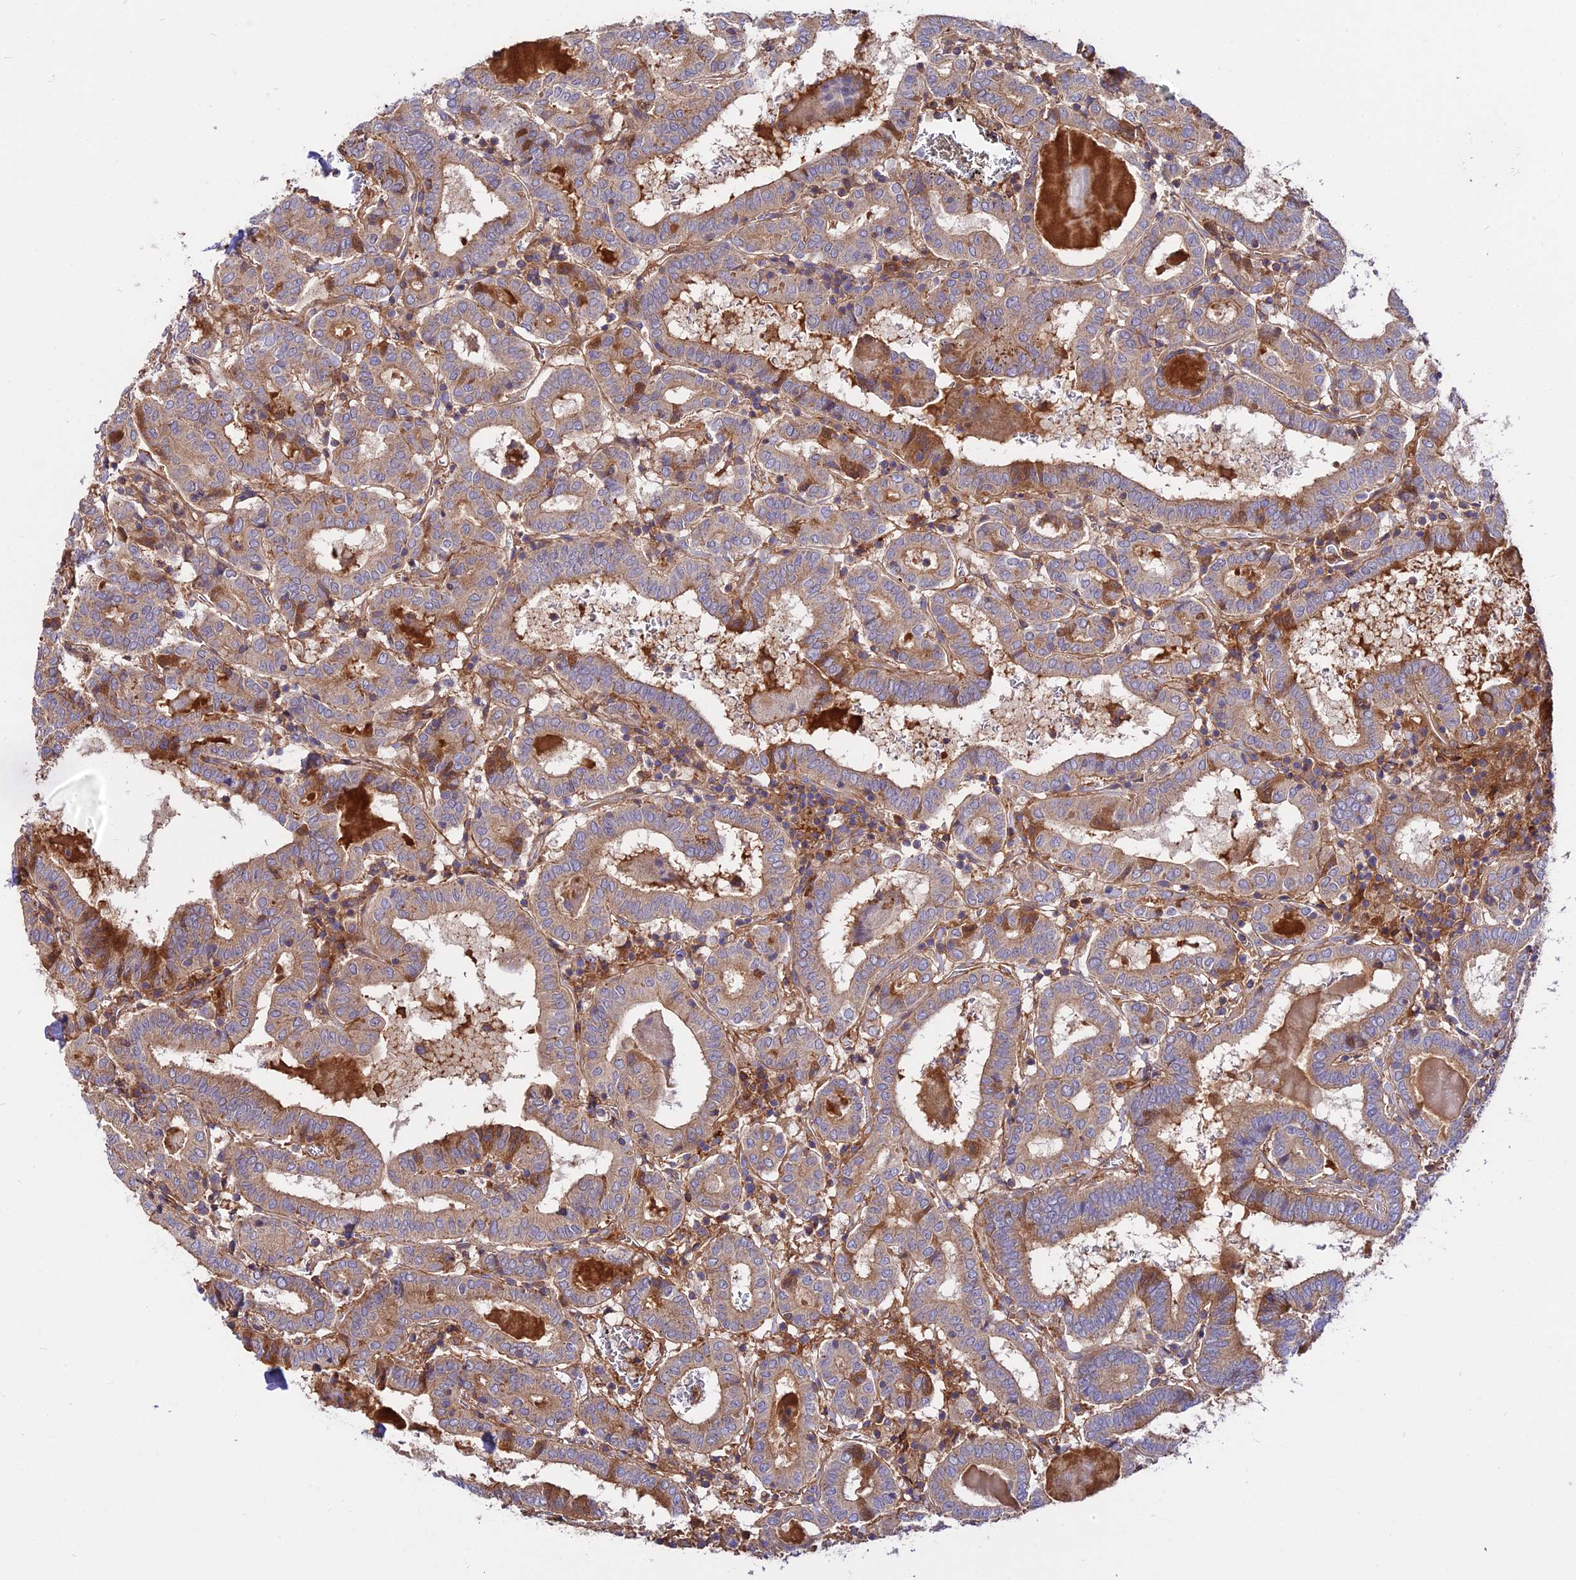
{"staining": {"intensity": "moderate", "quantity": ">75%", "location": "cytoplasmic/membranous"}, "tissue": "thyroid cancer", "cell_type": "Tumor cells", "image_type": "cancer", "snomed": [{"axis": "morphology", "description": "Papillary adenocarcinoma, NOS"}, {"axis": "topography", "description": "Thyroid gland"}], "caption": "Tumor cells reveal medium levels of moderate cytoplasmic/membranous expression in about >75% of cells in human thyroid papillary adenocarcinoma. The protein of interest is stained brown, and the nuclei are stained in blue (DAB IHC with brightfield microscopy, high magnification).", "gene": "PYM1", "patient": {"sex": "female", "age": 72}}